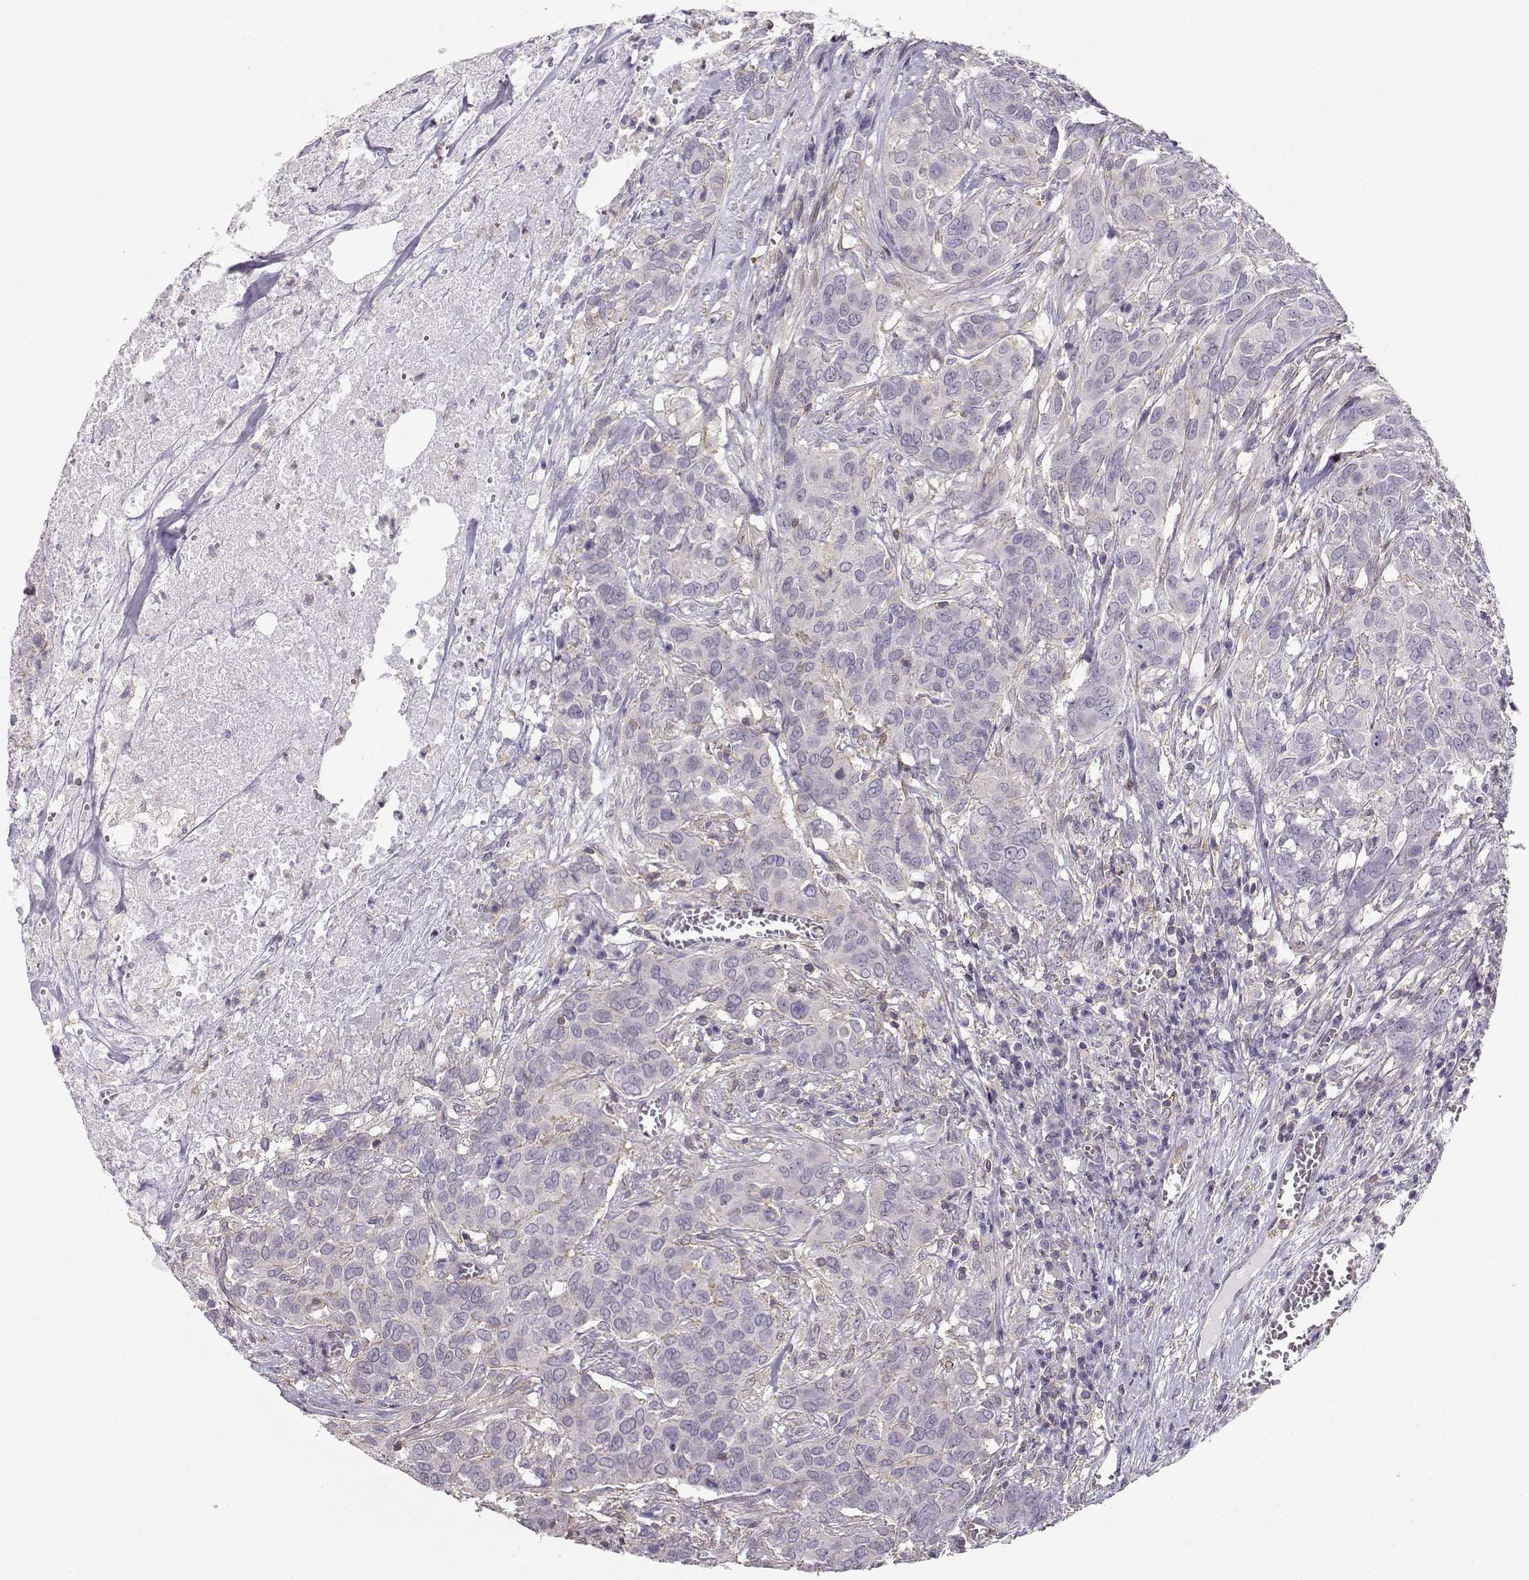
{"staining": {"intensity": "negative", "quantity": "none", "location": "none"}, "tissue": "urothelial cancer", "cell_type": "Tumor cells", "image_type": "cancer", "snomed": [{"axis": "morphology", "description": "Urothelial carcinoma, NOS"}, {"axis": "morphology", "description": "Urothelial carcinoma, High grade"}, {"axis": "topography", "description": "Urinary bladder"}], "caption": "Human urothelial carcinoma (high-grade) stained for a protein using IHC exhibits no staining in tumor cells.", "gene": "DAPL1", "patient": {"sex": "male", "age": 63}}